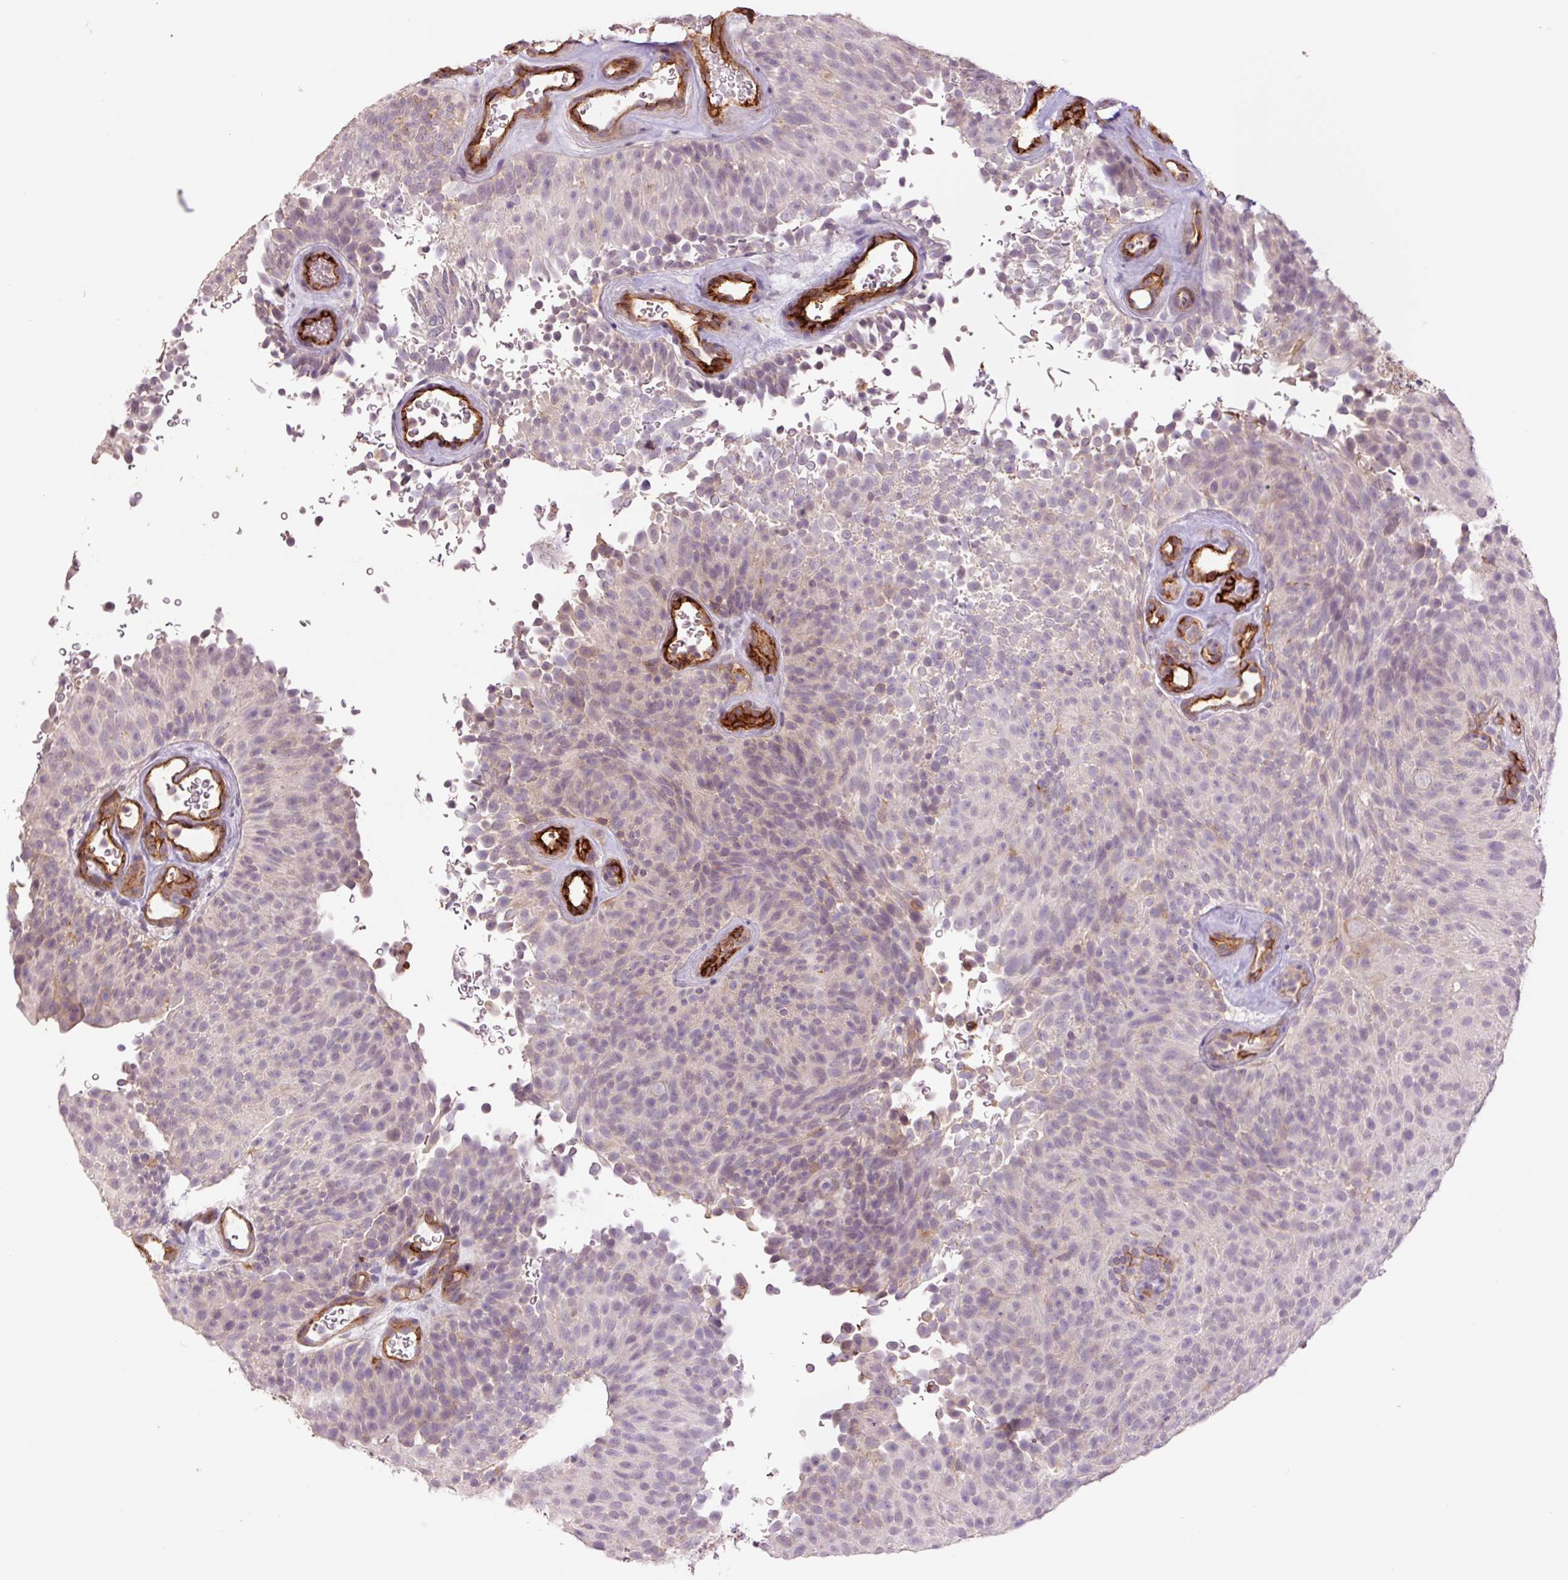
{"staining": {"intensity": "negative", "quantity": "none", "location": "none"}, "tissue": "urothelial cancer", "cell_type": "Tumor cells", "image_type": "cancer", "snomed": [{"axis": "morphology", "description": "Urothelial carcinoma, Low grade"}, {"axis": "topography", "description": "Urinary bladder"}], "caption": "Immunohistochemical staining of human urothelial cancer displays no significant expression in tumor cells.", "gene": "SLC1A4", "patient": {"sex": "male", "age": 78}}